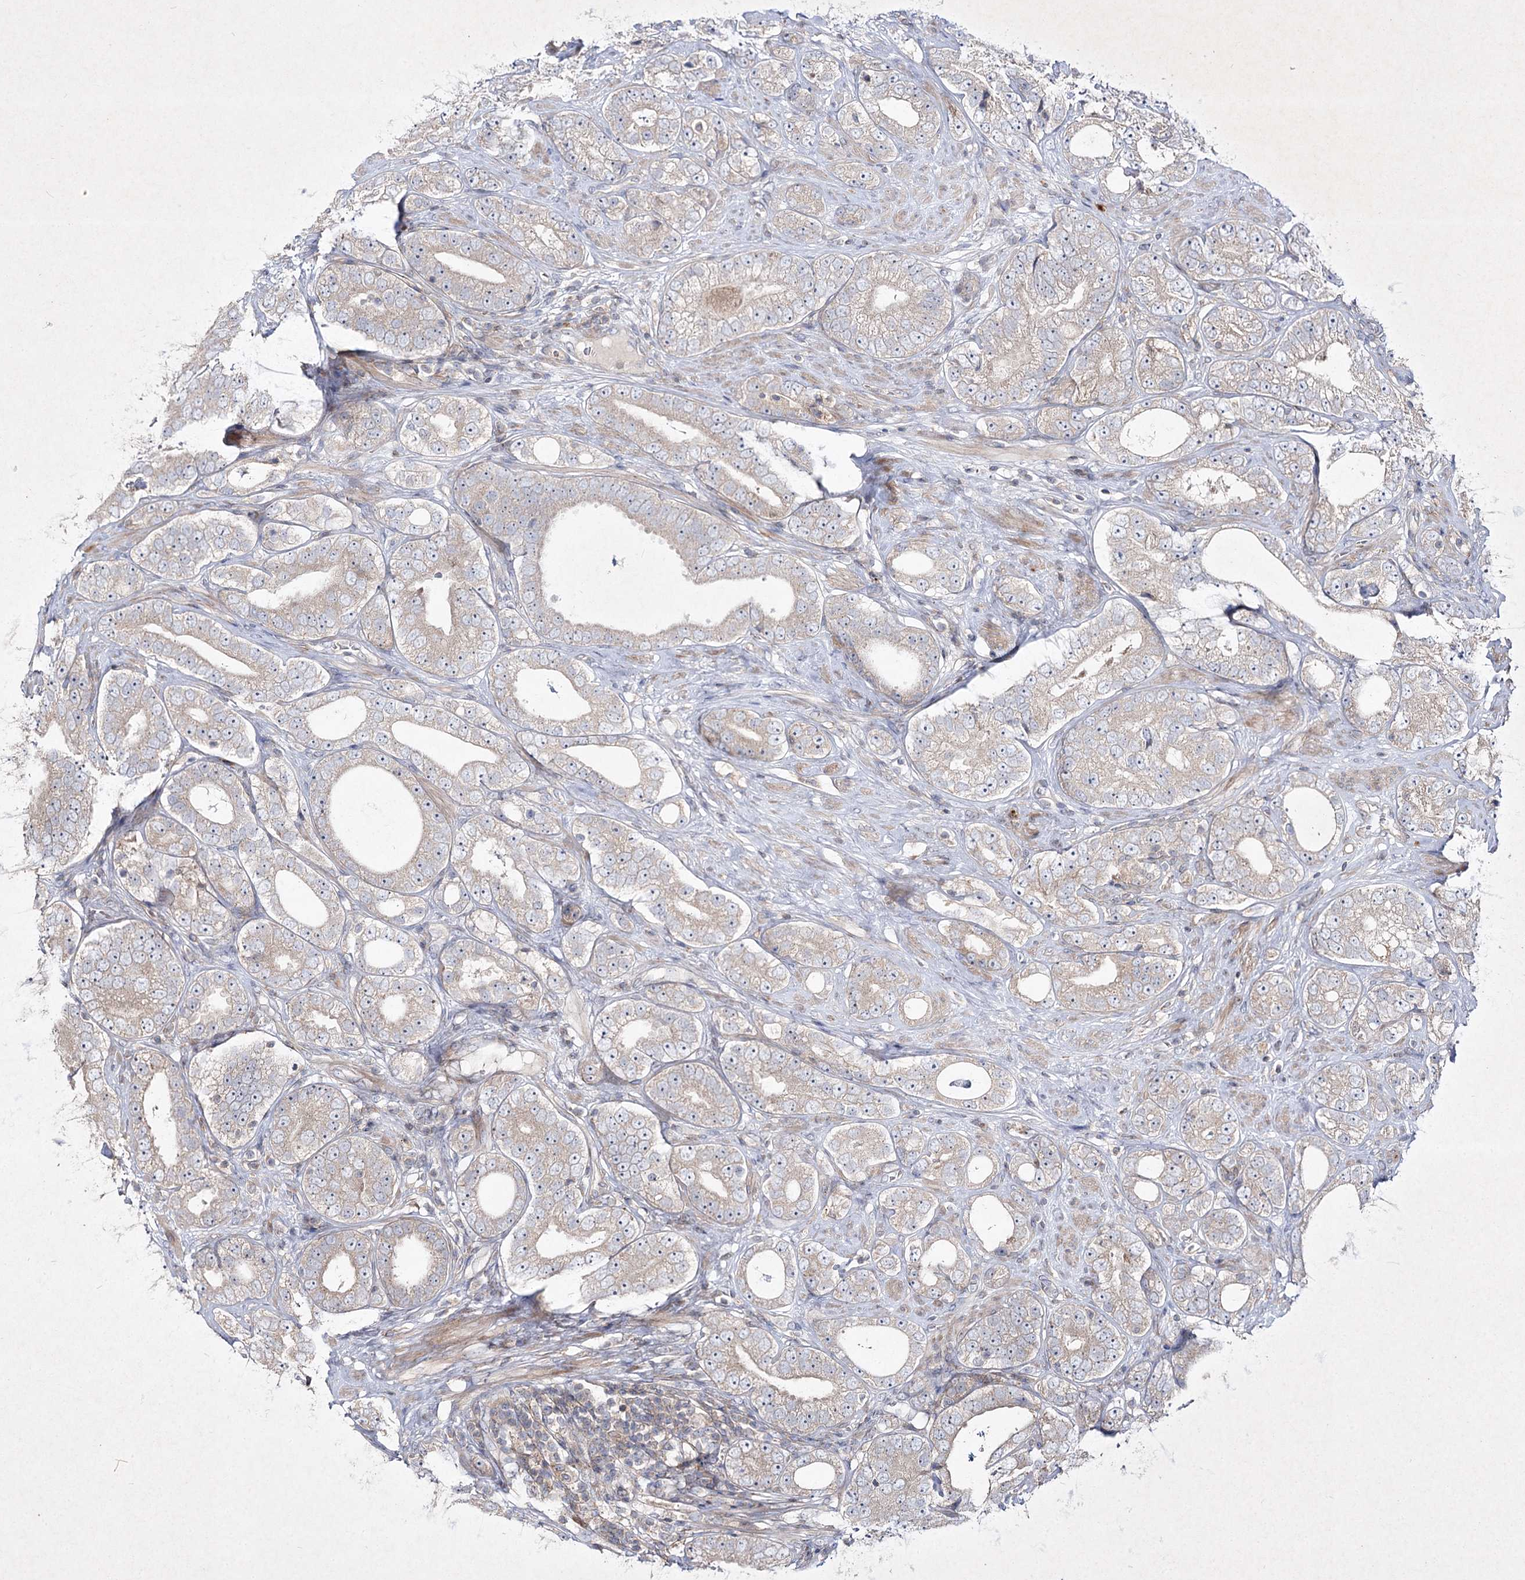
{"staining": {"intensity": "weak", "quantity": "25%-75%", "location": "cytoplasmic/membranous"}, "tissue": "prostate cancer", "cell_type": "Tumor cells", "image_type": "cancer", "snomed": [{"axis": "morphology", "description": "Adenocarcinoma, High grade"}, {"axis": "topography", "description": "Prostate"}], "caption": "A photomicrograph showing weak cytoplasmic/membranous staining in approximately 25%-75% of tumor cells in prostate cancer, as visualized by brown immunohistochemical staining.", "gene": "CIB2", "patient": {"sex": "male", "age": 56}}